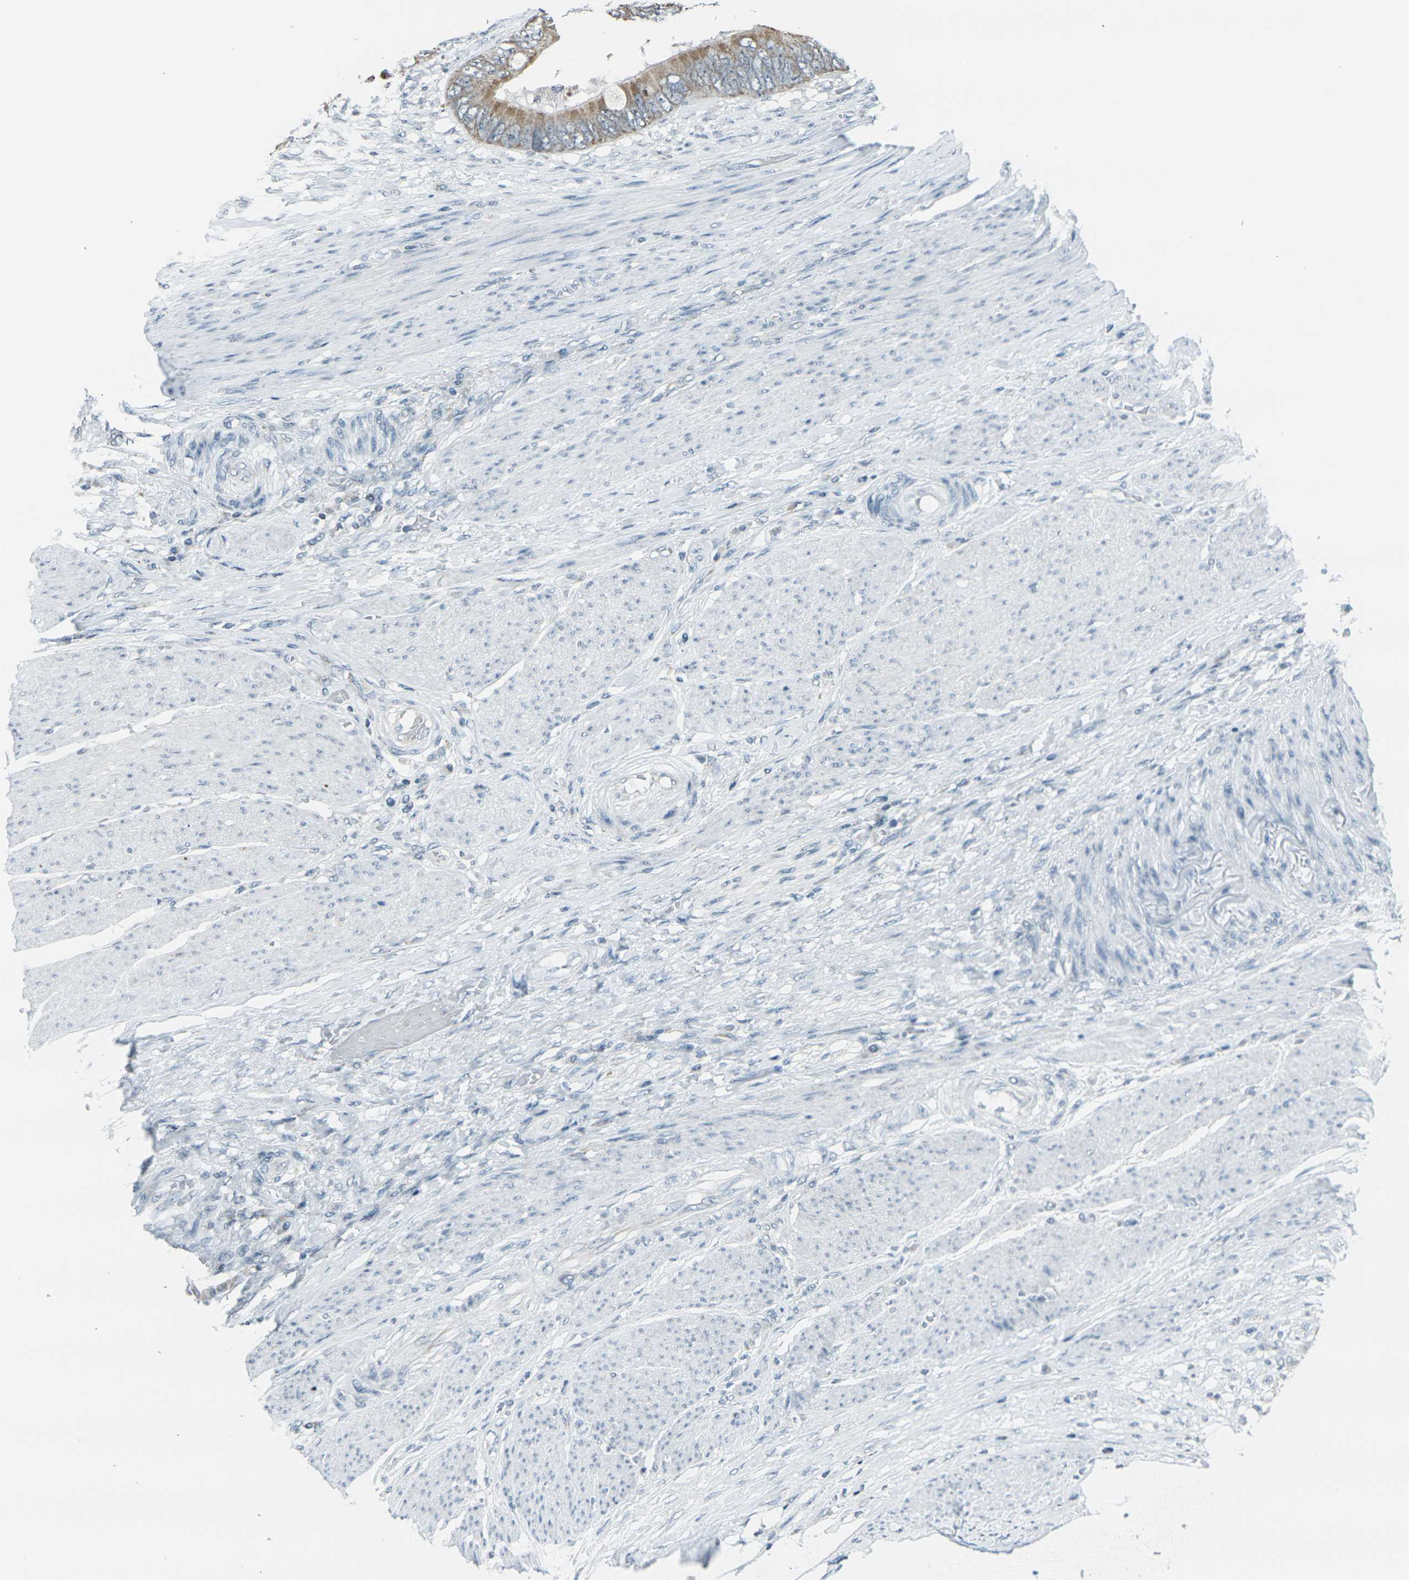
{"staining": {"intensity": "weak", "quantity": ">75%", "location": "cytoplasmic/membranous"}, "tissue": "colorectal cancer", "cell_type": "Tumor cells", "image_type": "cancer", "snomed": [{"axis": "morphology", "description": "Adenocarcinoma, NOS"}, {"axis": "topography", "description": "Rectum"}], "caption": "A brown stain labels weak cytoplasmic/membranous staining of a protein in adenocarcinoma (colorectal) tumor cells.", "gene": "H2BC1", "patient": {"sex": "female", "age": 77}}